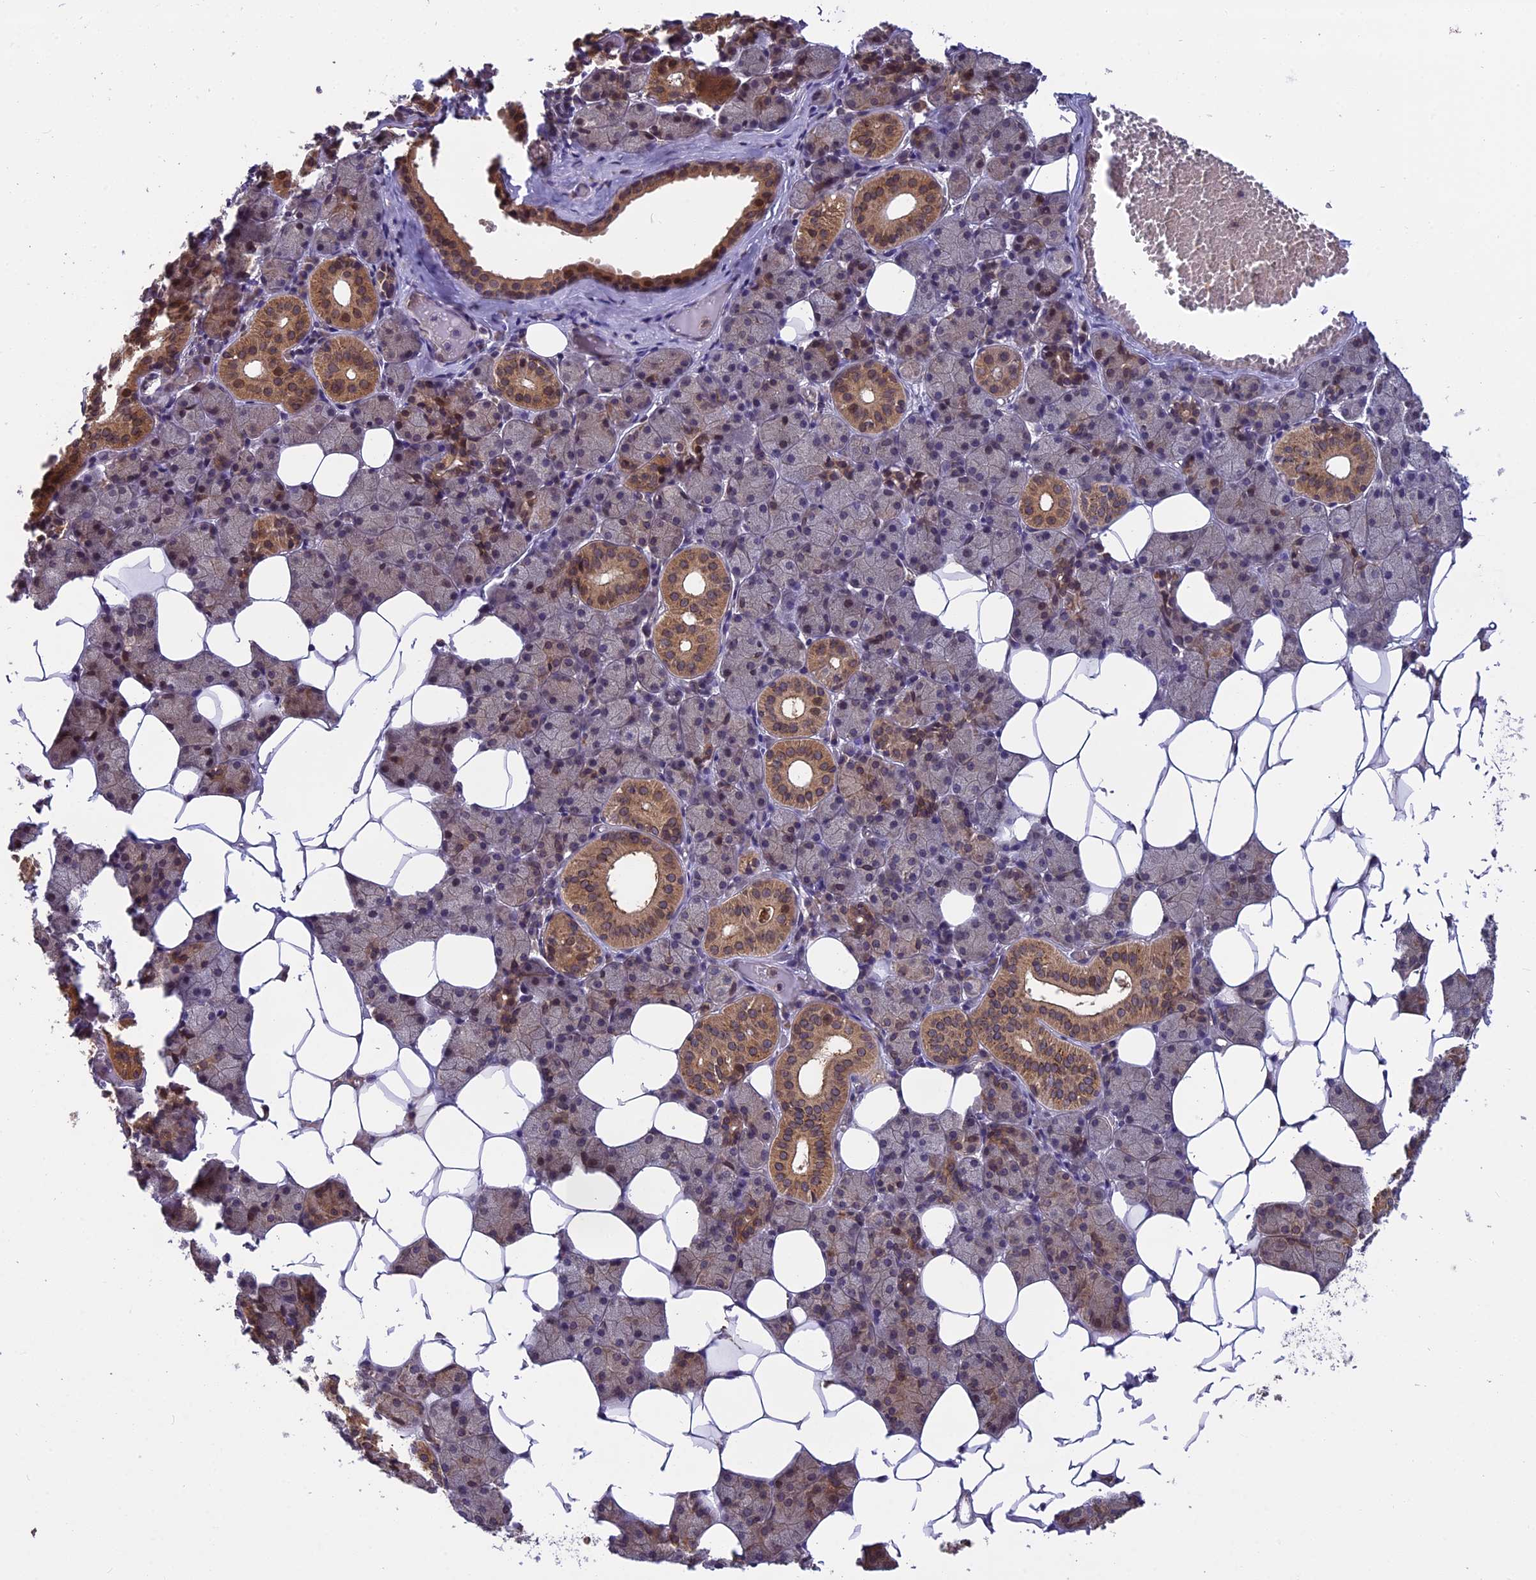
{"staining": {"intensity": "strong", "quantity": "25%-75%", "location": "cytoplasmic/membranous,nuclear"}, "tissue": "salivary gland", "cell_type": "Glandular cells", "image_type": "normal", "snomed": [{"axis": "morphology", "description": "Normal tissue, NOS"}, {"axis": "topography", "description": "Salivary gland"}], "caption": "A photomicrograph of human salivary gland stained for a protein reveals strong cytoplasmic/membranous,nuclear brown staining in glandular cells. Using DAB (brown) and hematoxylin (blue) stains, captured at high magnification using brightfield microscopy.", "gene": "CHMP2A", "patient": {"sex": "female", "age": 33}}